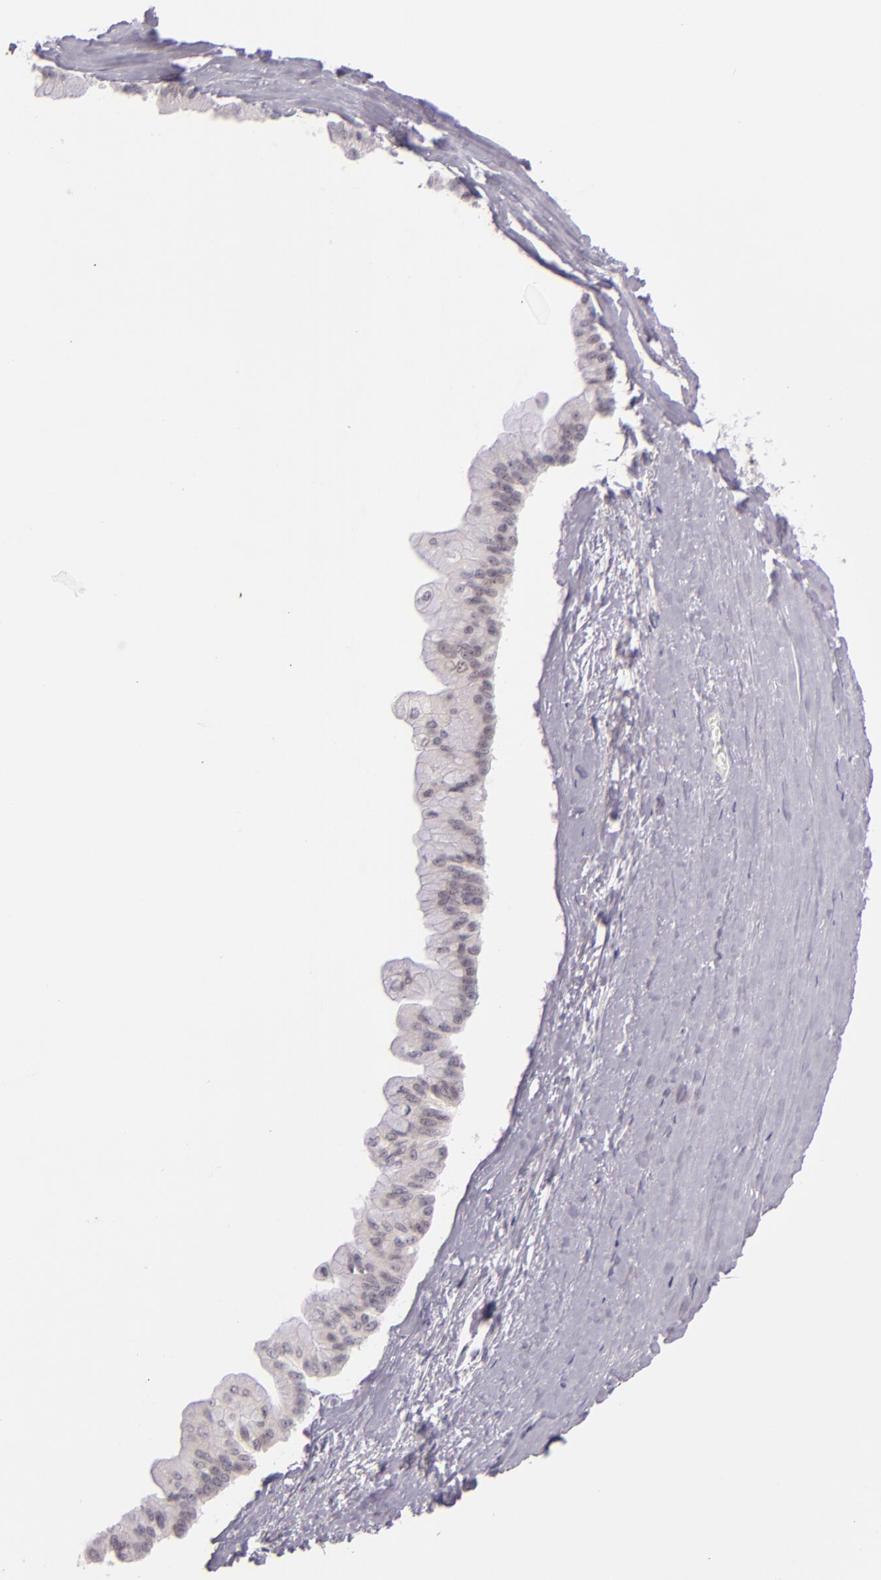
{"staining": {"intensity": "negative", "quantity": "none", "location": "none"}, "tissue": "liver cancer", "cell_type": "Tumor cells", "image_type": "cancer", "snomed": [{"axis": "morphology", "description": "Cholangiocarcinoma"}, {"axis": "topography", "description": "Liver"}], "caption": "Immunohistochemical staining of human liver cancer (cholangiocarcinoma) exhibits no significant staining in tumor cells.", "gene": "CSE1L", "patient": {"sex": "female", "age": 79}}